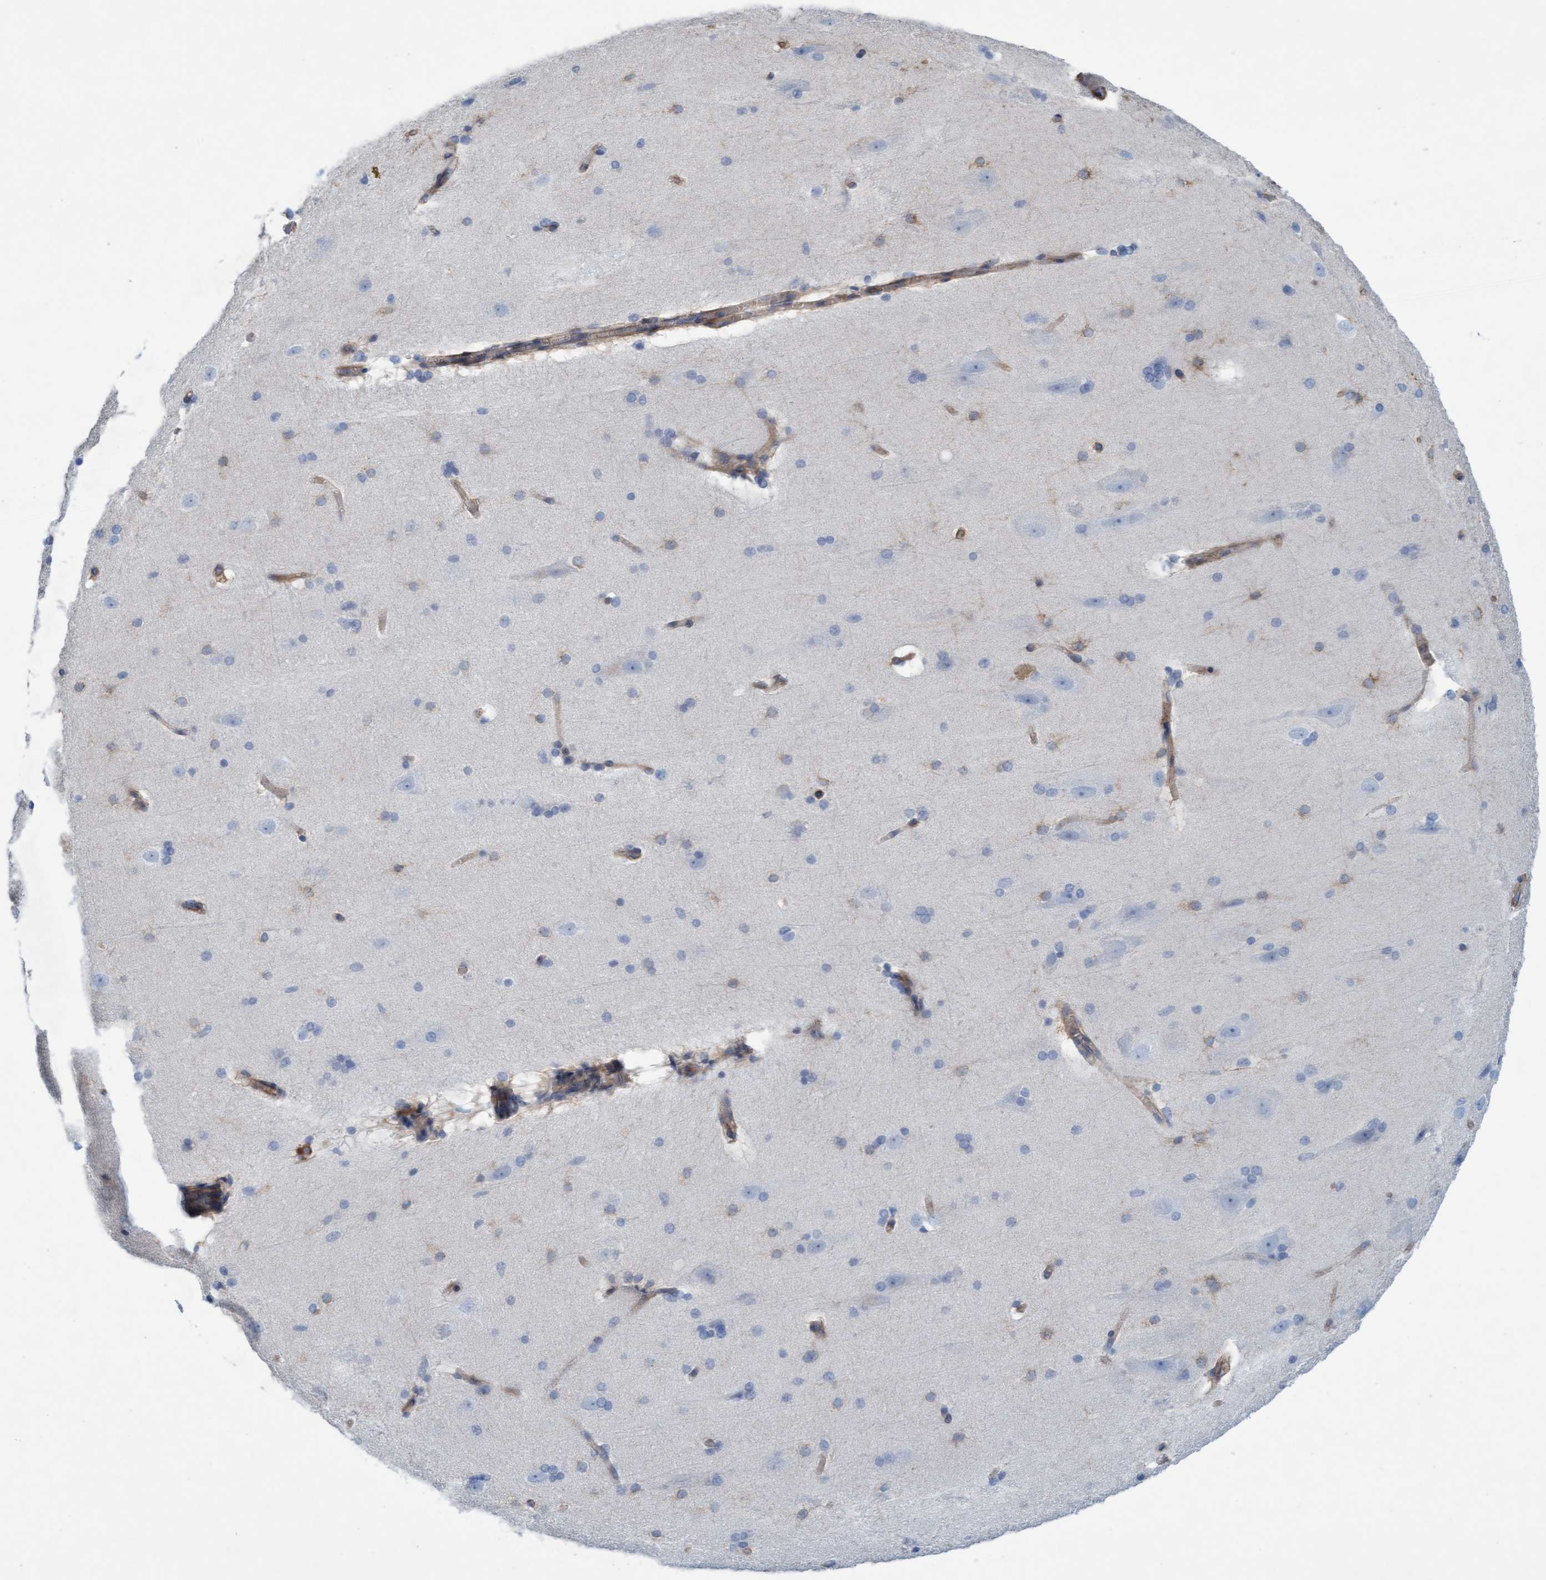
{"staining": {"intensity": "weak", "quantity": ">75%", "location": "cytoplasmic/membranous"}, "tissue": "cerebral cortex", "cell_type": "Endothelial cells", "image_type": "normal", "snomed": [{"axis": "morphology", "description": "Normal tissue, NOS"}, {"axis": "topography", "description": "Cerebral cortex"}, {"axis": "topography", "description": "Hippocampus"}], "caption": "The photomicrograph demonstrates immunohistochemical staining of benign cerebral cortex. There is weak cytoplasmic/membranous expression is present in about >75% of endothelial cells.", "gene": "SIGIRR", "patient": {"sex": "female", "age": 19}}